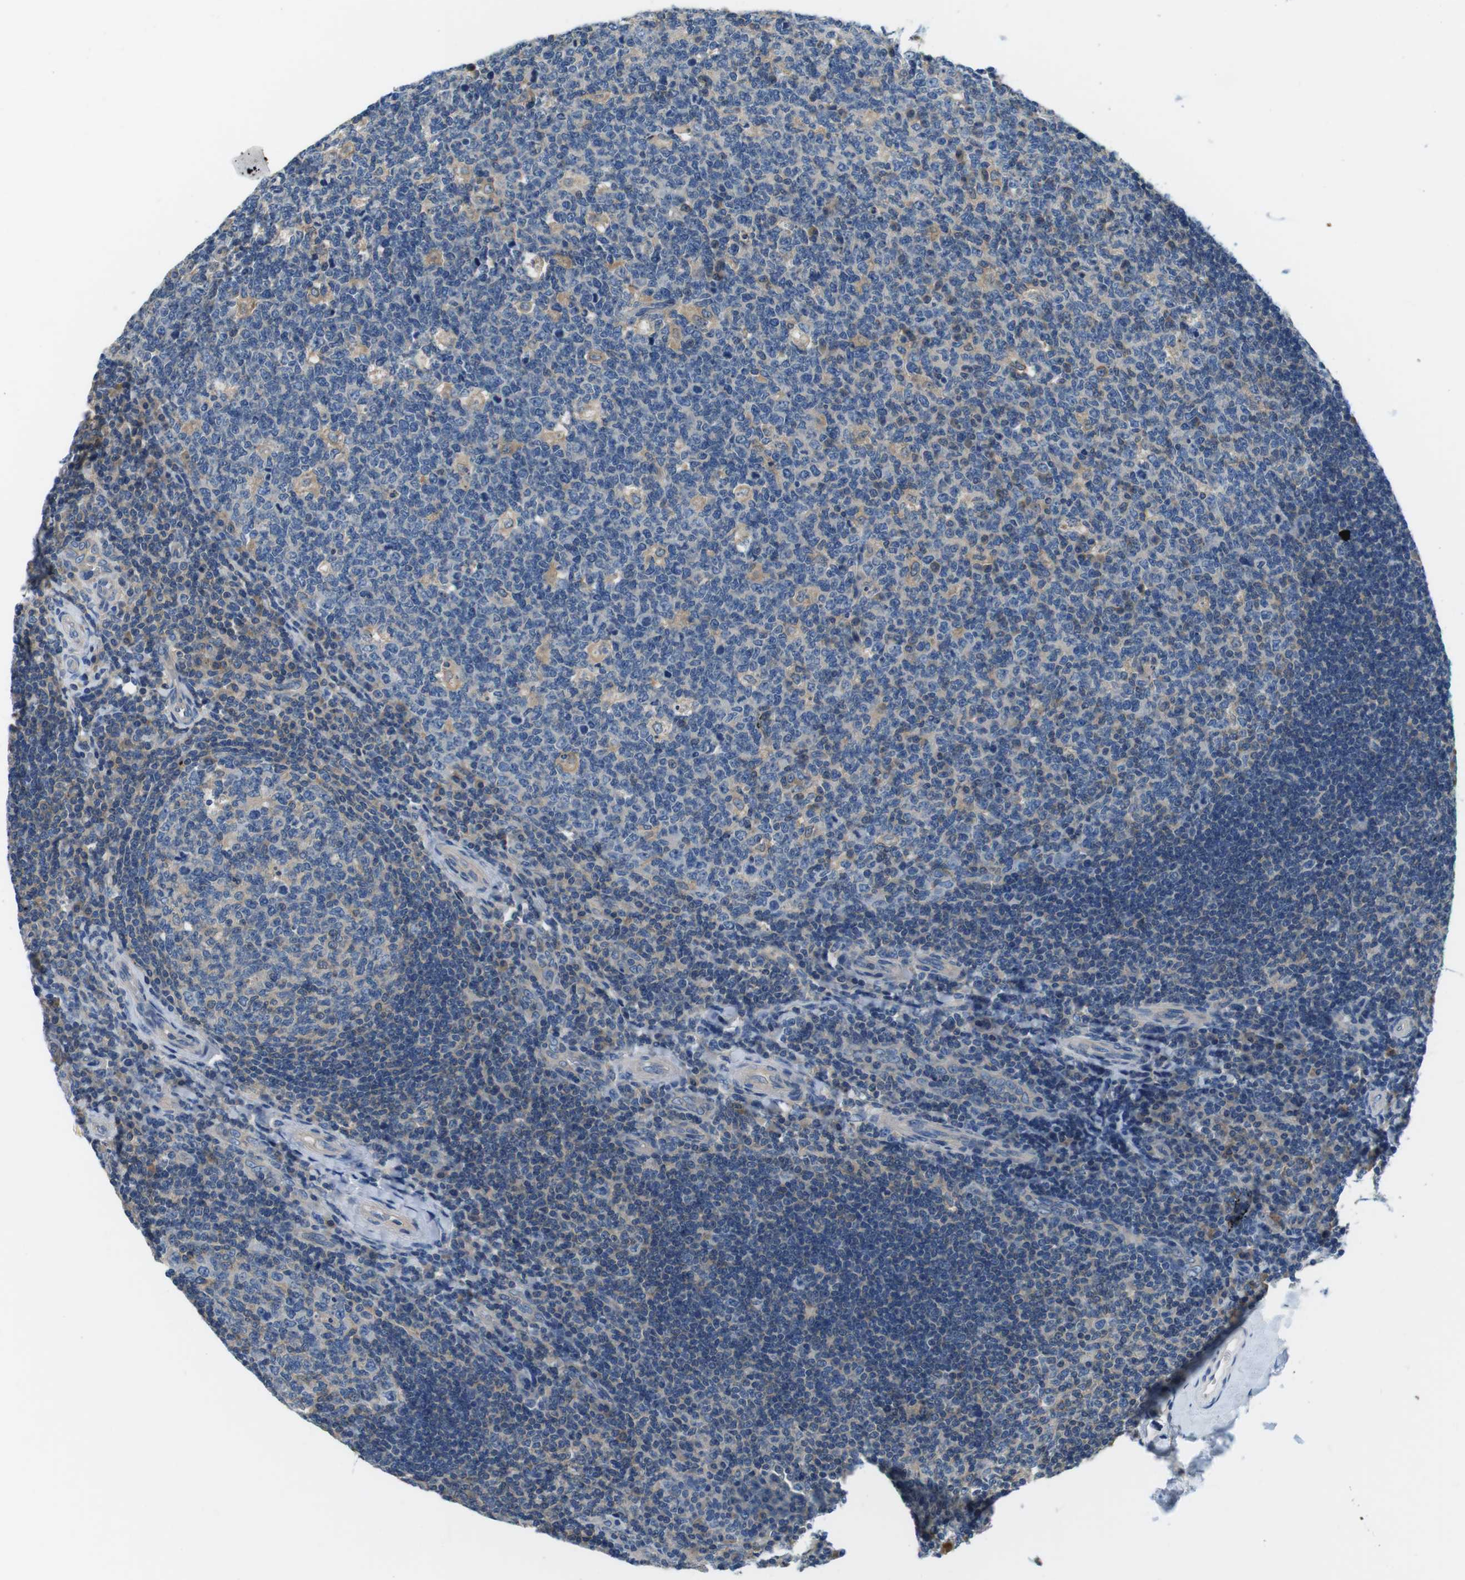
{"staining": {"intensity": "weak", "quantity": "25%-75%", "location": "cytoplasmic/membranous"}, "tissue": "tonsil", "cell_type": "Germinal center cells", "image_type": "normal", "snomed": [{"axis": "morphology", "description": "Normal tissue, NOS"}, {"axis": "topography", "description": "Tonsil"}], "caption": "IHC micrograph of normal human tonsil stained for a protein (brown), which demonstrates low levels of weak cytoplasmic/membranous staining in approximately 25%-75% of germinal center cells.", "gene": "DENND4C", "patient": {"sex": "male", "age": 17}}